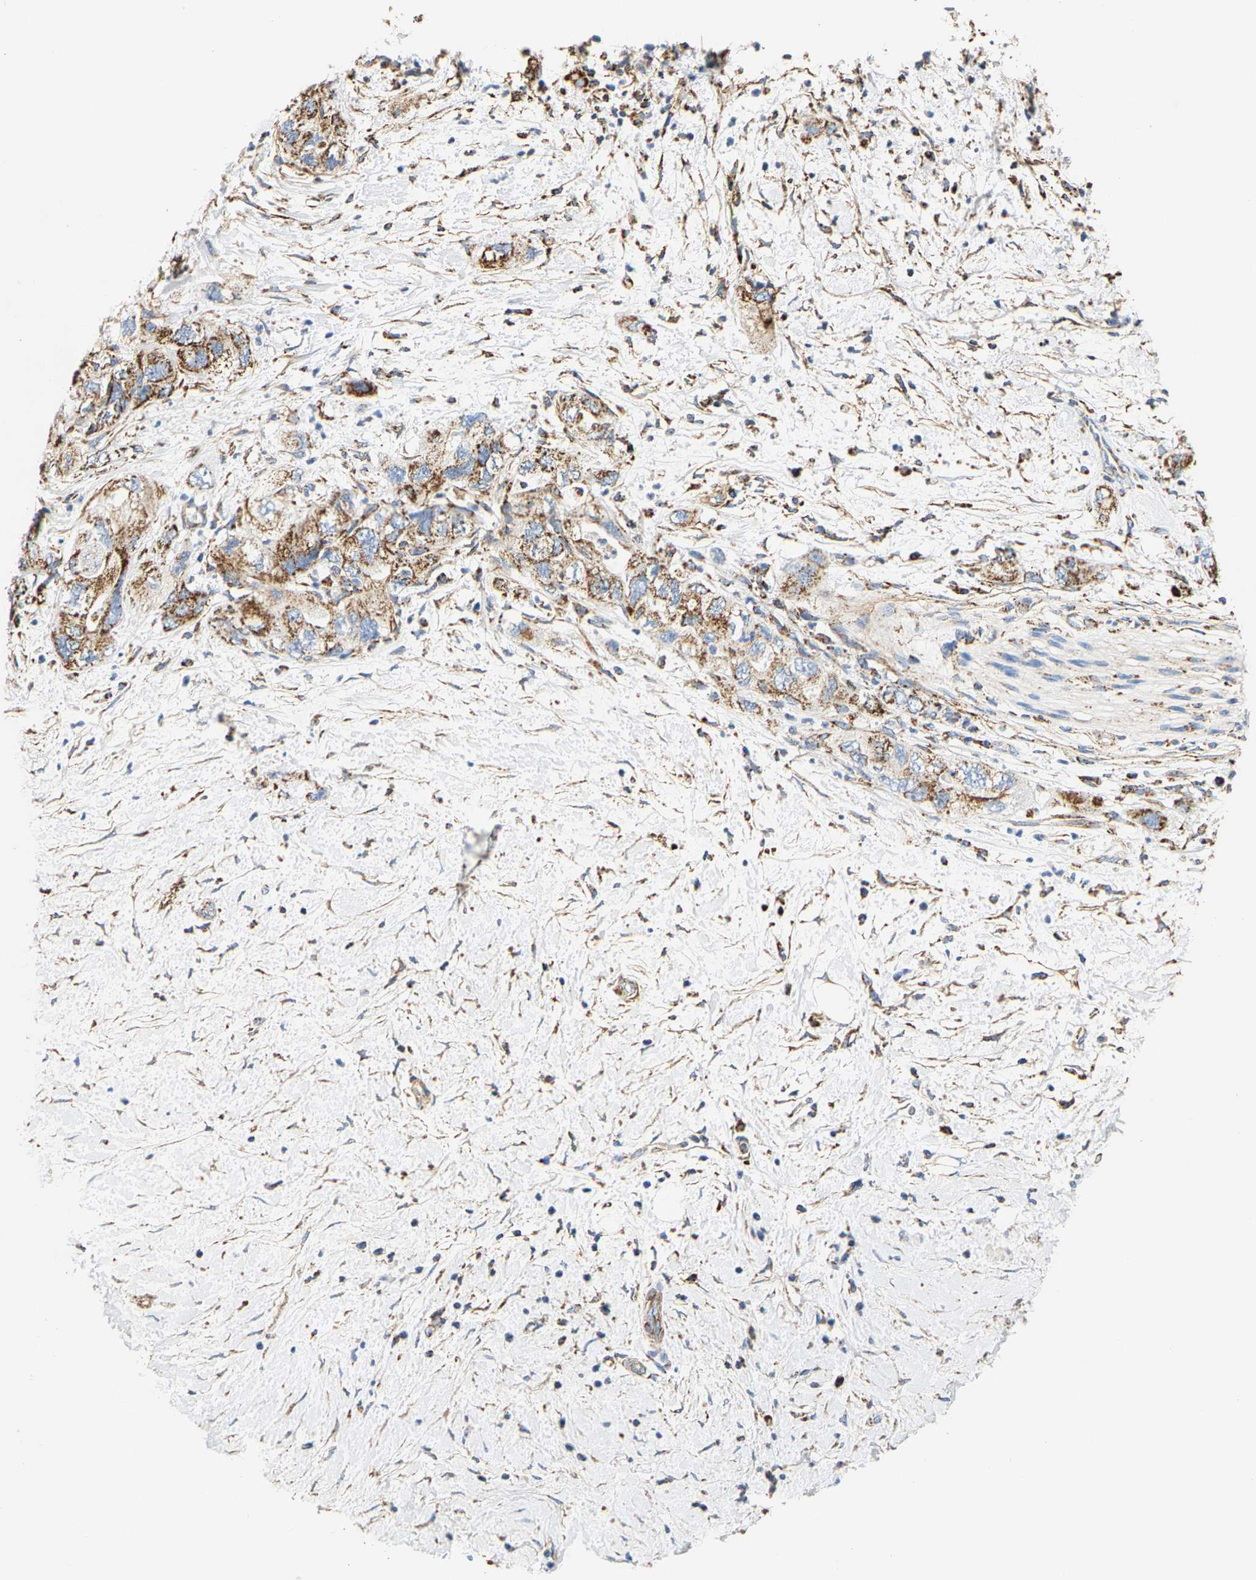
{"staining": {"intensity": "moderate", "quantity": ">75%", "location": "cytoplasmic/membranous"}, "tissue": "pancreatic cancer", "cell_type": "Tumor cells", "image_type": "cancer", "snomed": [{"axis": "morphology", "description": "Adenocarcinoma, NOS"}, {"axis": "topography", "description": "Pancreas"}], "caption": "Moderate cytoplasmic/membranous expression for a protein is seen in about >75% of tumor cells of pancreatic adenocarcinoma using immunohistochemistry (IHC).", "gene": "SHMT2", "patient": {"sex": "female", "age": 73}}